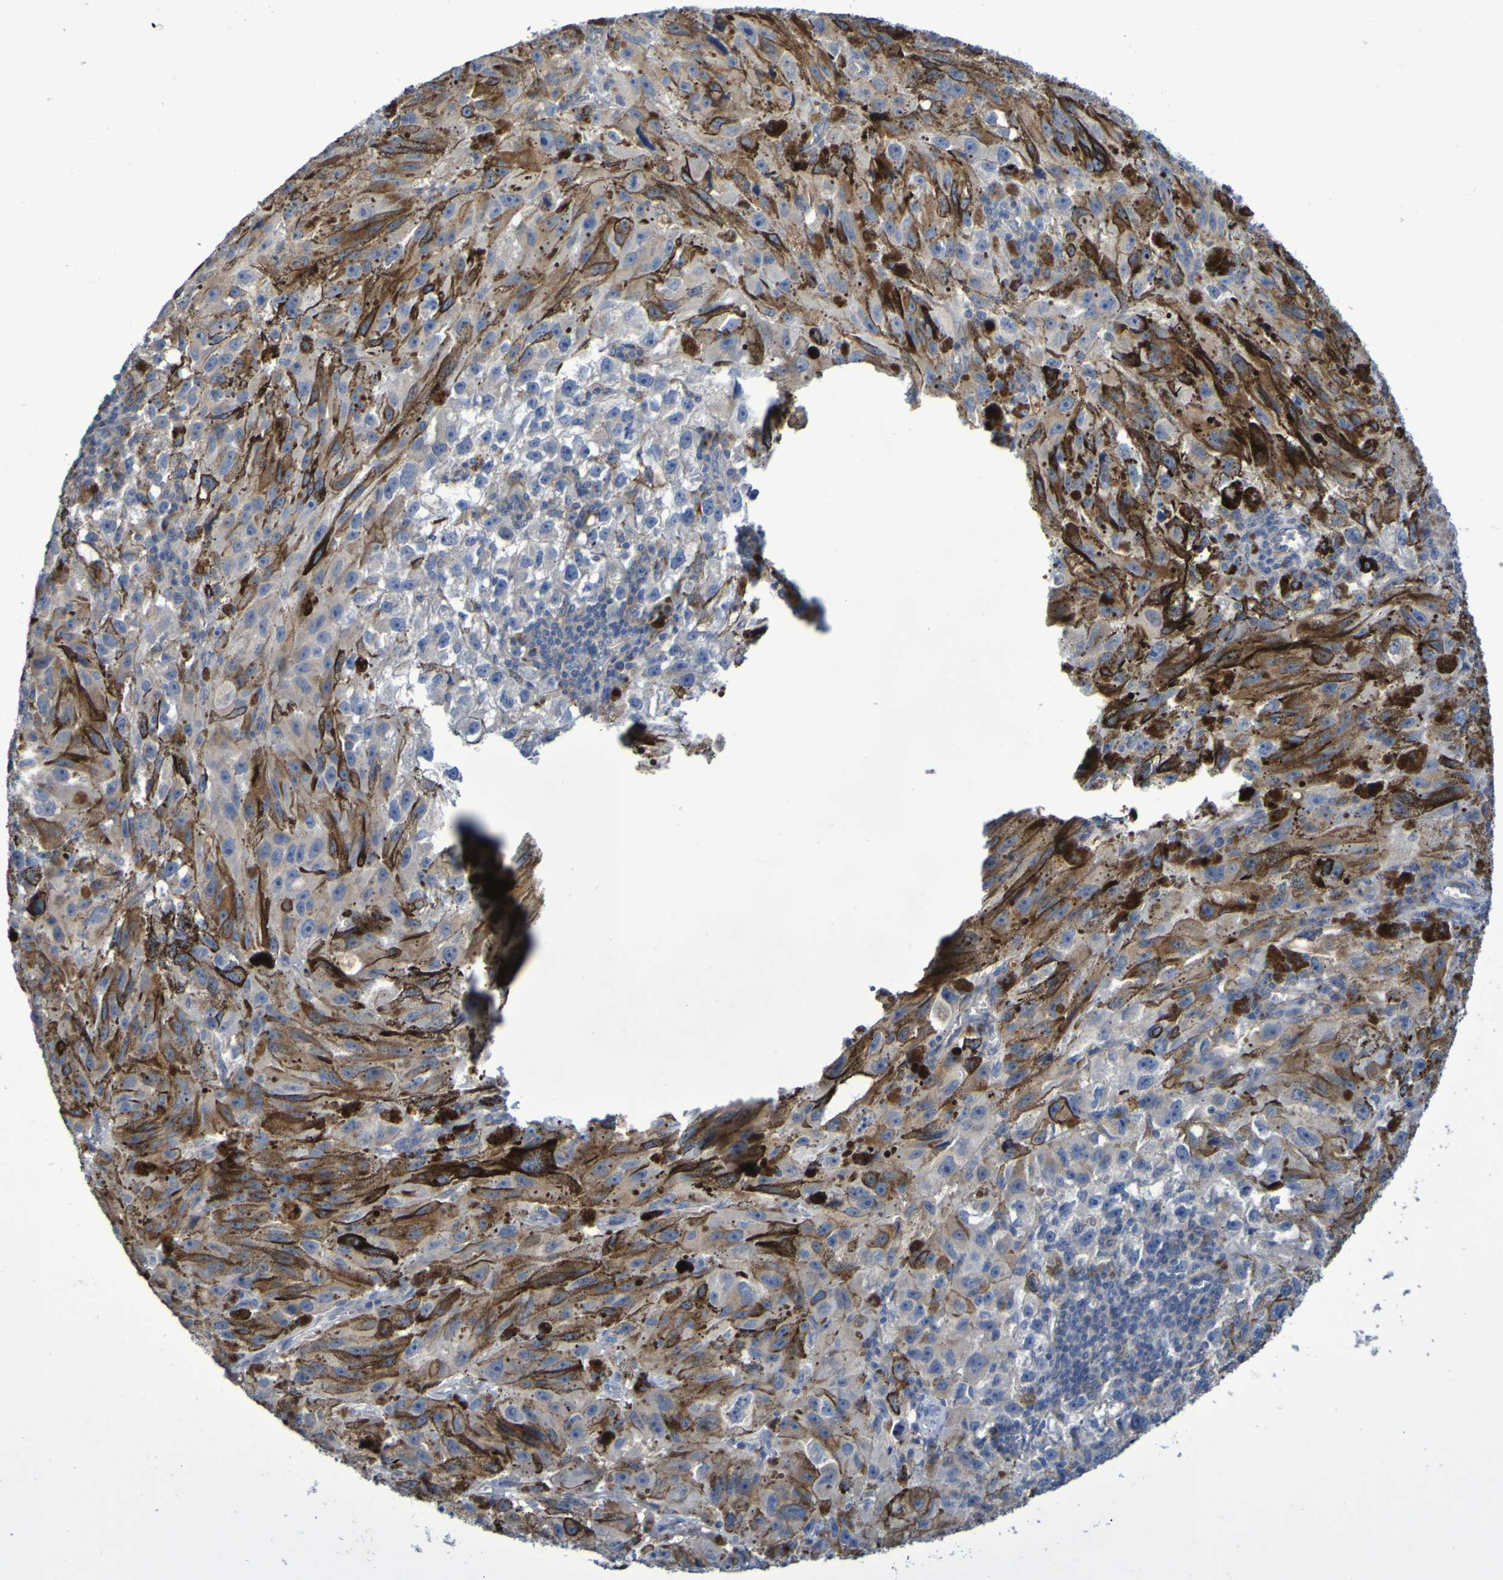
{"staining": {"intensity": "weak", "quantity": ">75%", "location": "cytoplasmic/membranous"}, "tissue": "melanoma", "cell_type": "Tumor cells", "image_type": "cancer", "snomed": [{"axis": "morphology", "description": "Malignant melanoma, NOS"}, {"axis": "topography", "description": "Skin"}], "caption": "The photomicrograph shows immunohistochemical staining of melanoma. There is weak cytoplasmic/membranous expression is identified in approximately >75% of tumor cells.", "gene": "LMBRD2", "patient": {"sex": "female", "age": 104}}